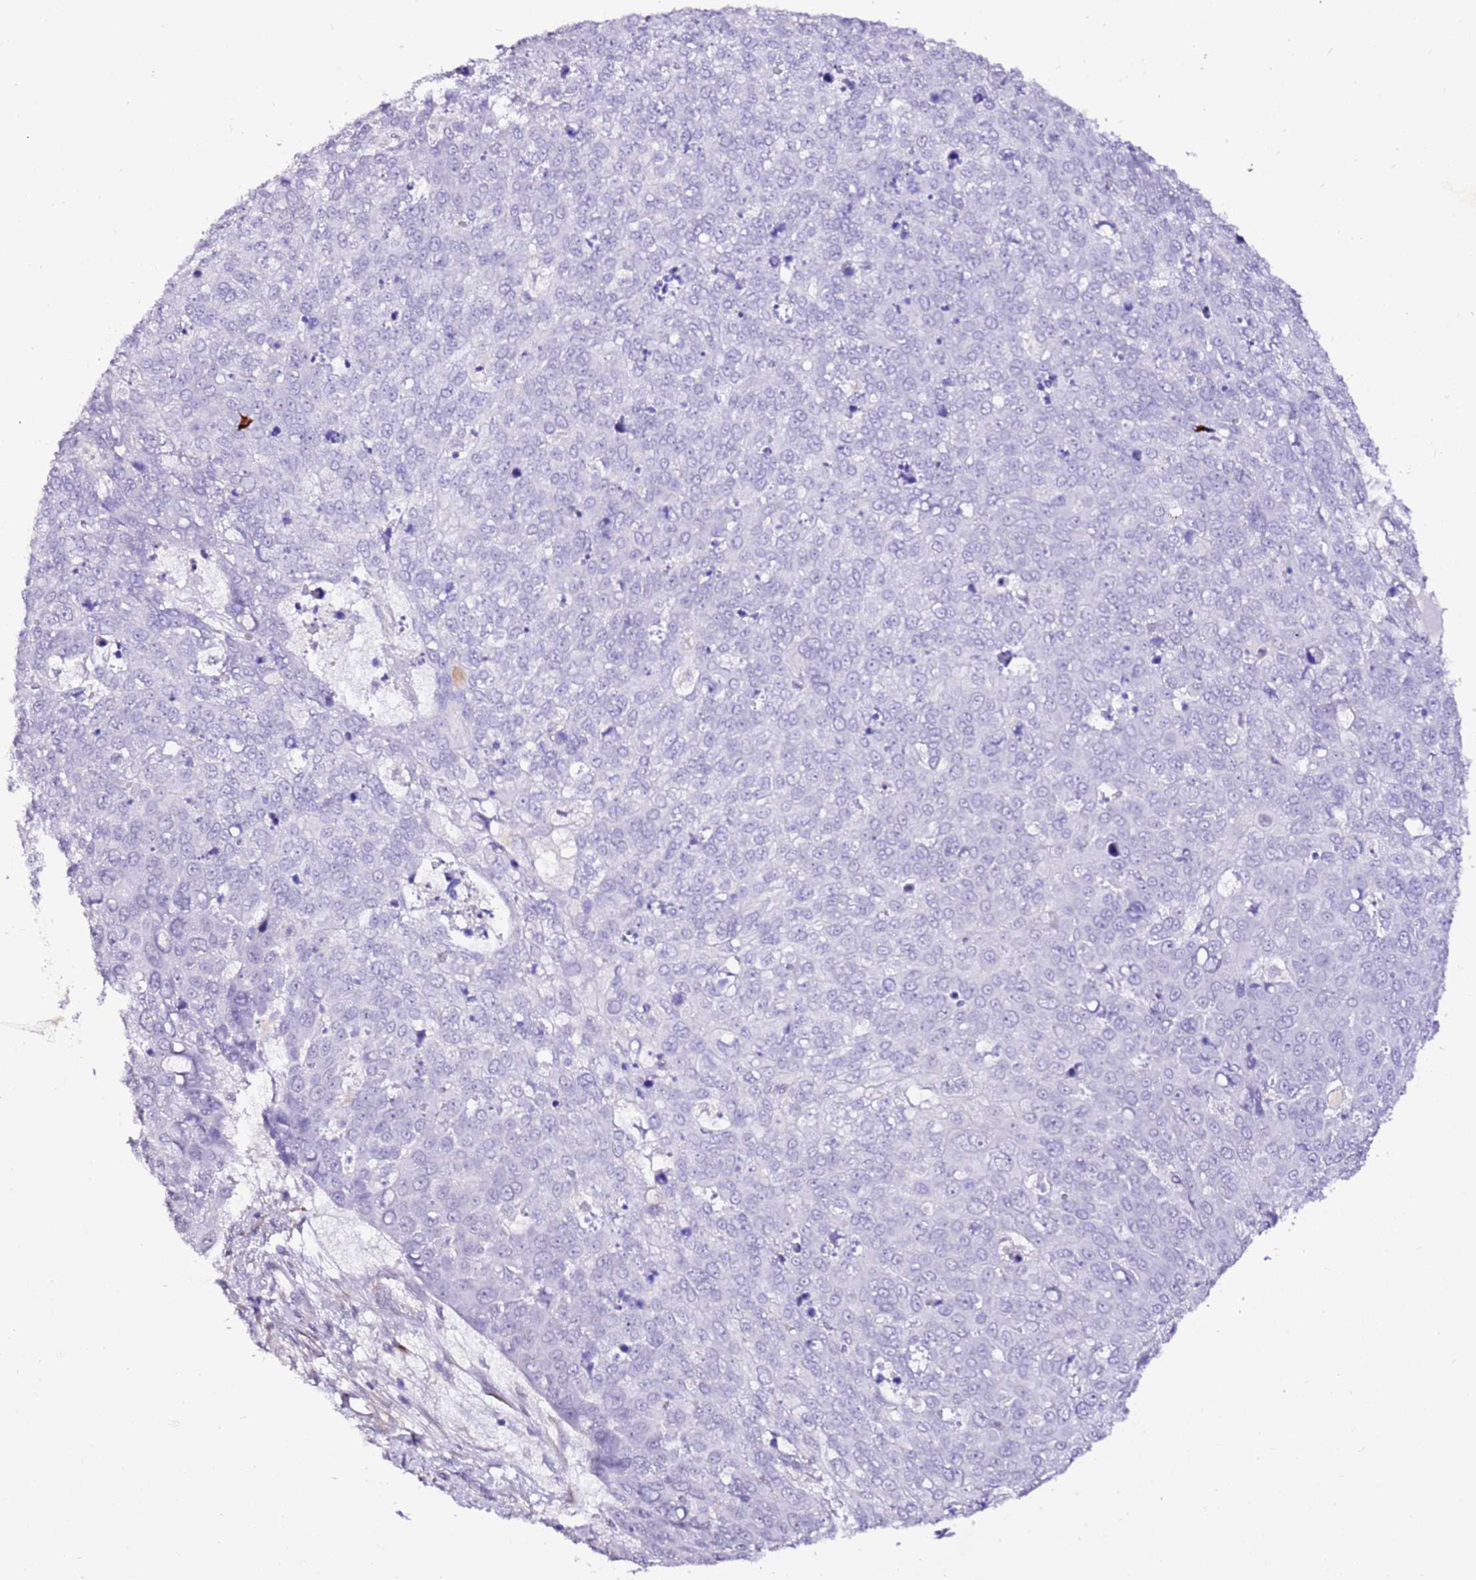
{"staining": {"intensity": "negative", "quantity": "none", "location": "none"}, "tissue": "skin cancer", "cell_type": "Tumor cells", "image_type": "cancer", "snomed": [{"axis": "morphology", "description": "Squamous cell carcinoma, NOS"}, {"axis": "topography", "description": "Skin"}], "caption": "Immunohistochemical staining of human skin cancer shows no significant expression in tumor cells.", "gene": "ART5", "patient": {"sex": "male", "age": 71}}